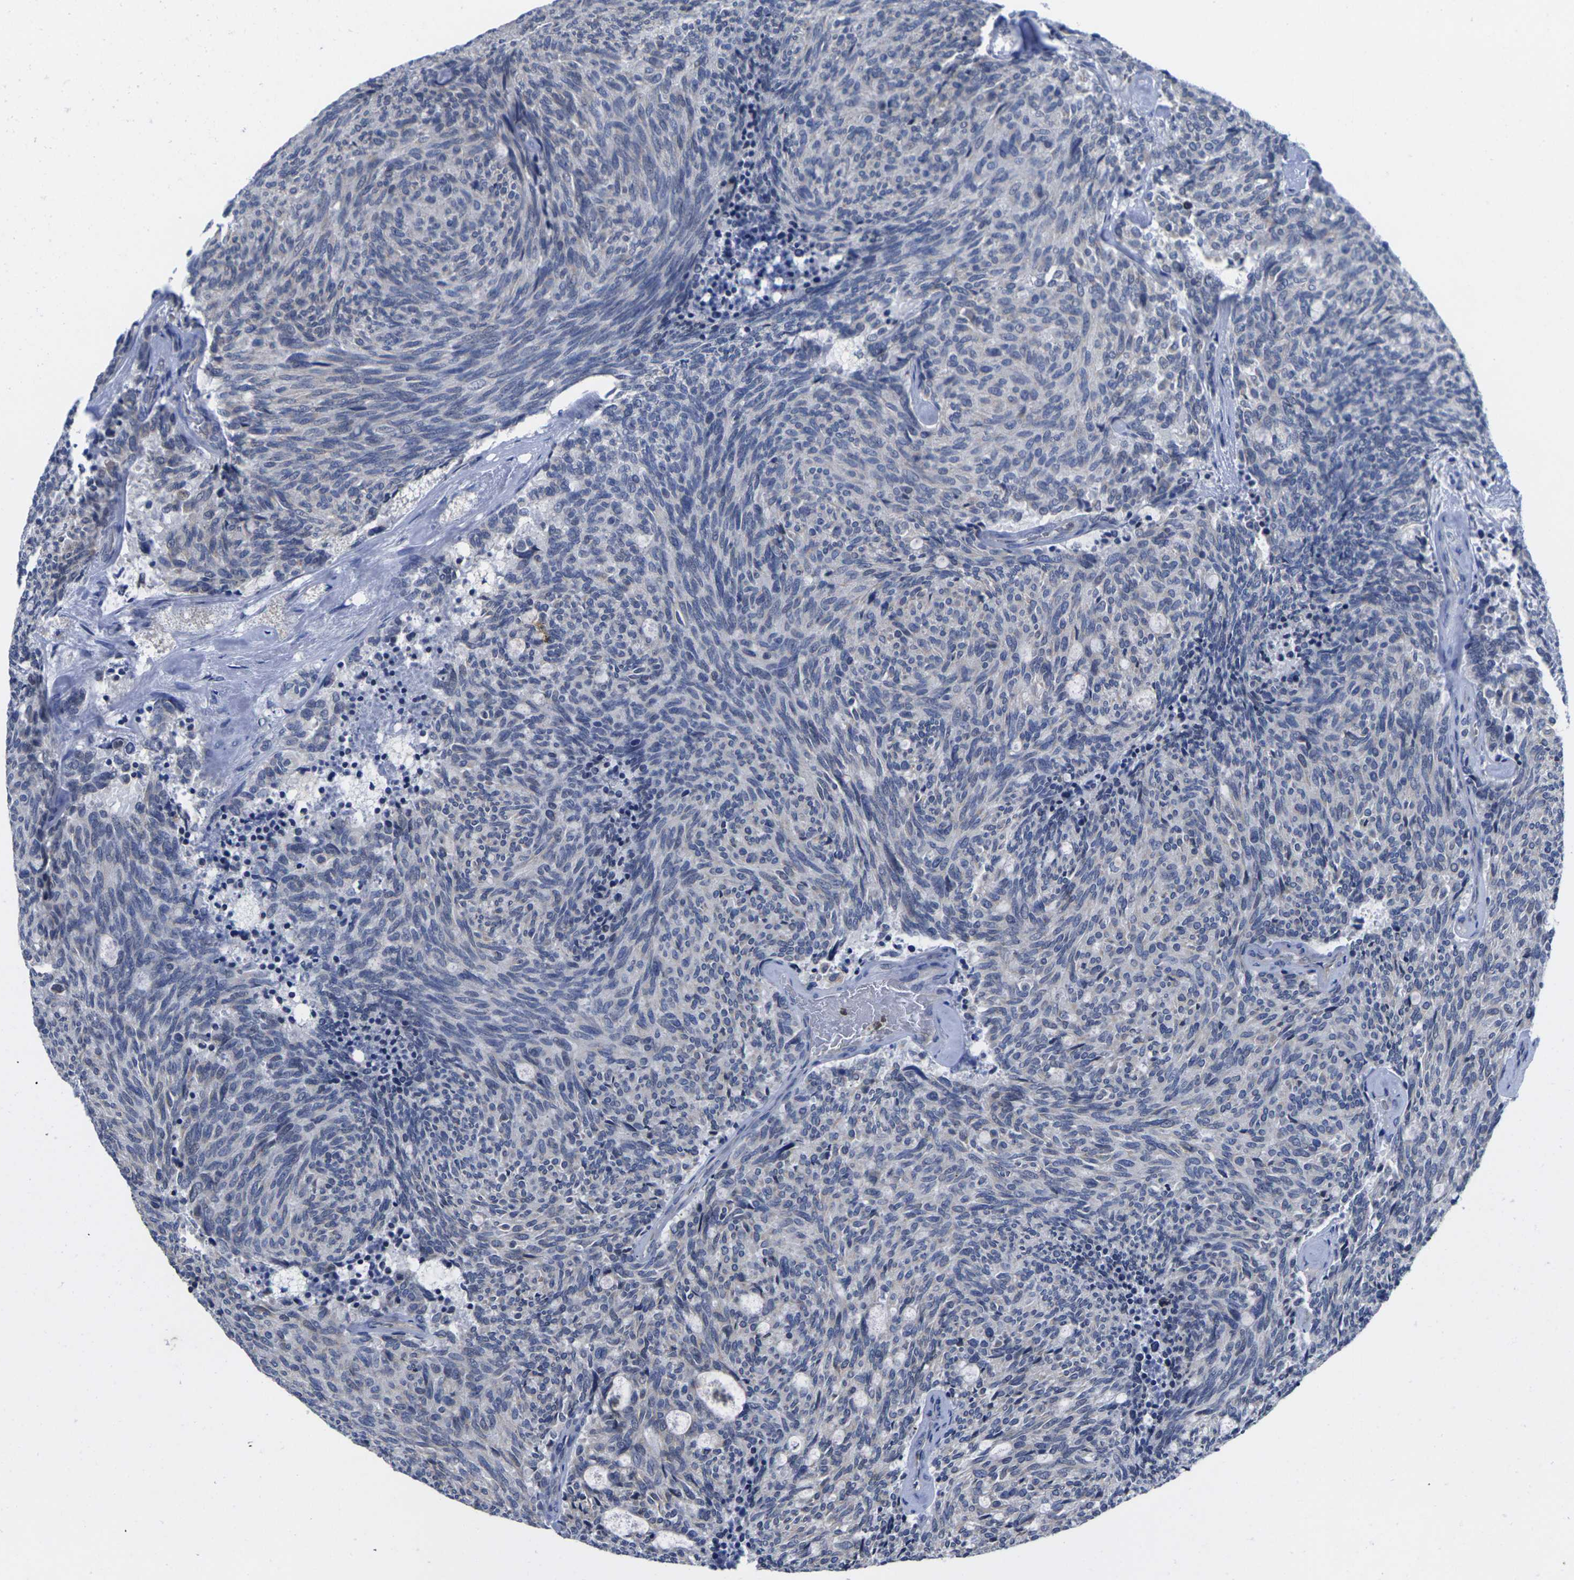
{"staining": {"intensity": "negative", "quantity": "none", "location": "none"}, "tissue": "carcinoid", "cell_type": "Tumor cells", "image_type": "cancer", "snomed": [{"axis": "morphology", "description": "Carcinoid, malignant, NOS"}, {"axis": "topography", "description": "Pancreas"}], "caption": "Immunohistochemical staining of carcinoid (malignant) shows no significant positivity in tumor cells.", "gene": "IKZF1", "patient": {"sex": "female", "age": 54}}